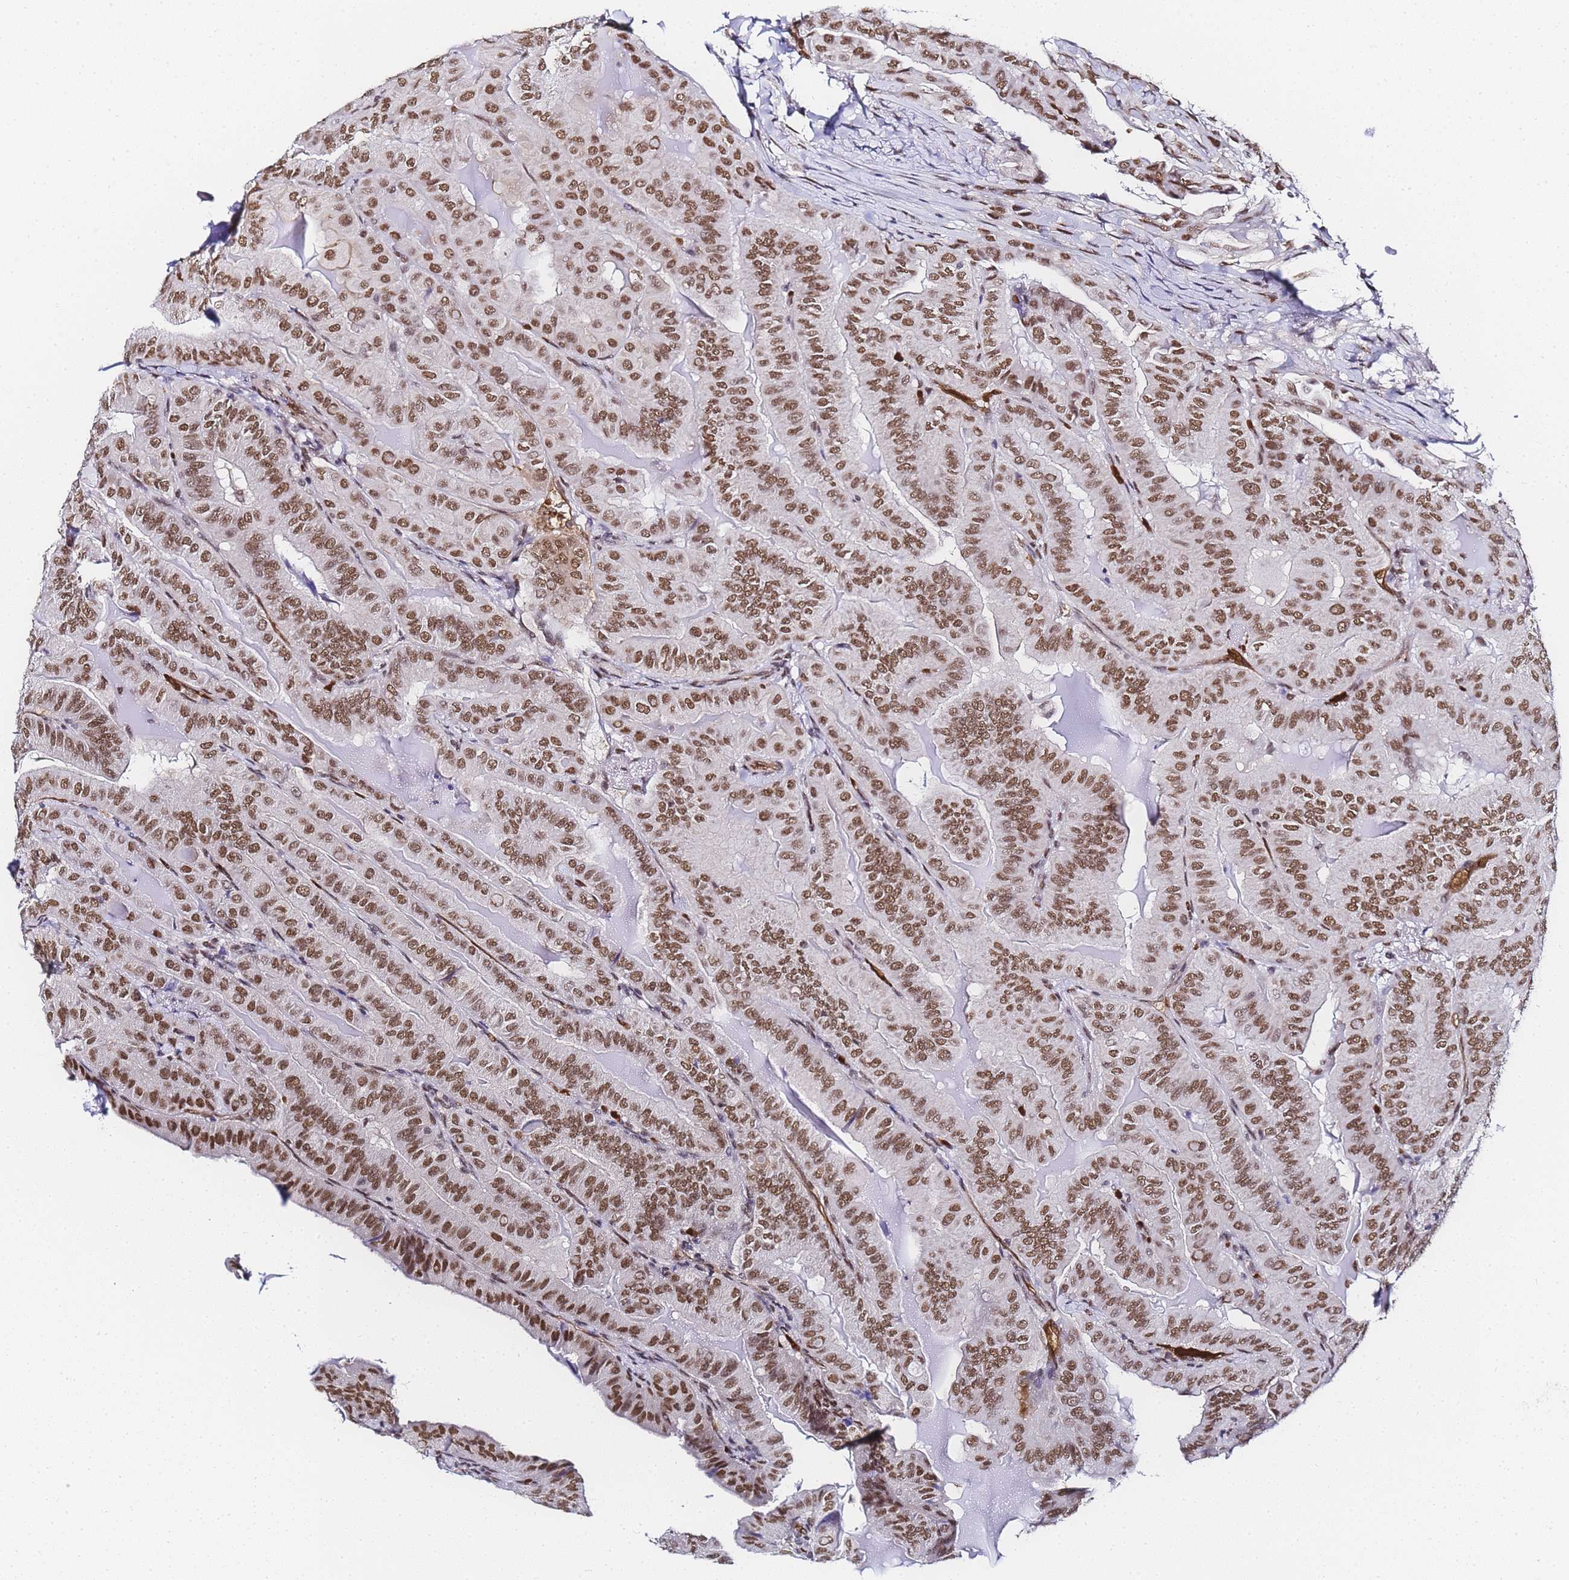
{"staining": {"intensity": "moderate", "quantity": ">75%", "location": "nuclear"}, "tissue": "thyroid cancer", "cell_type": "Tumor cells", "image_type": "cancer", "snomed": [{"axis": "morphology", "description": "Papillary adenocarcinoma, NOS"}, {"axis": "topography", "description": "Thyroid gland"}], "caption": "Immunohistochemical staining of papillary adenocarcinoma (thyroid) reveals medium levels of moderate nuclear positivity in approximately >75% of tumor cells. (DAB (3,3'-diaminobenzidine) = brown stain, brightfield microscopy at high magnification).", "gene": "POLR1A", "patient": {"sex": "female", "age": 68}}